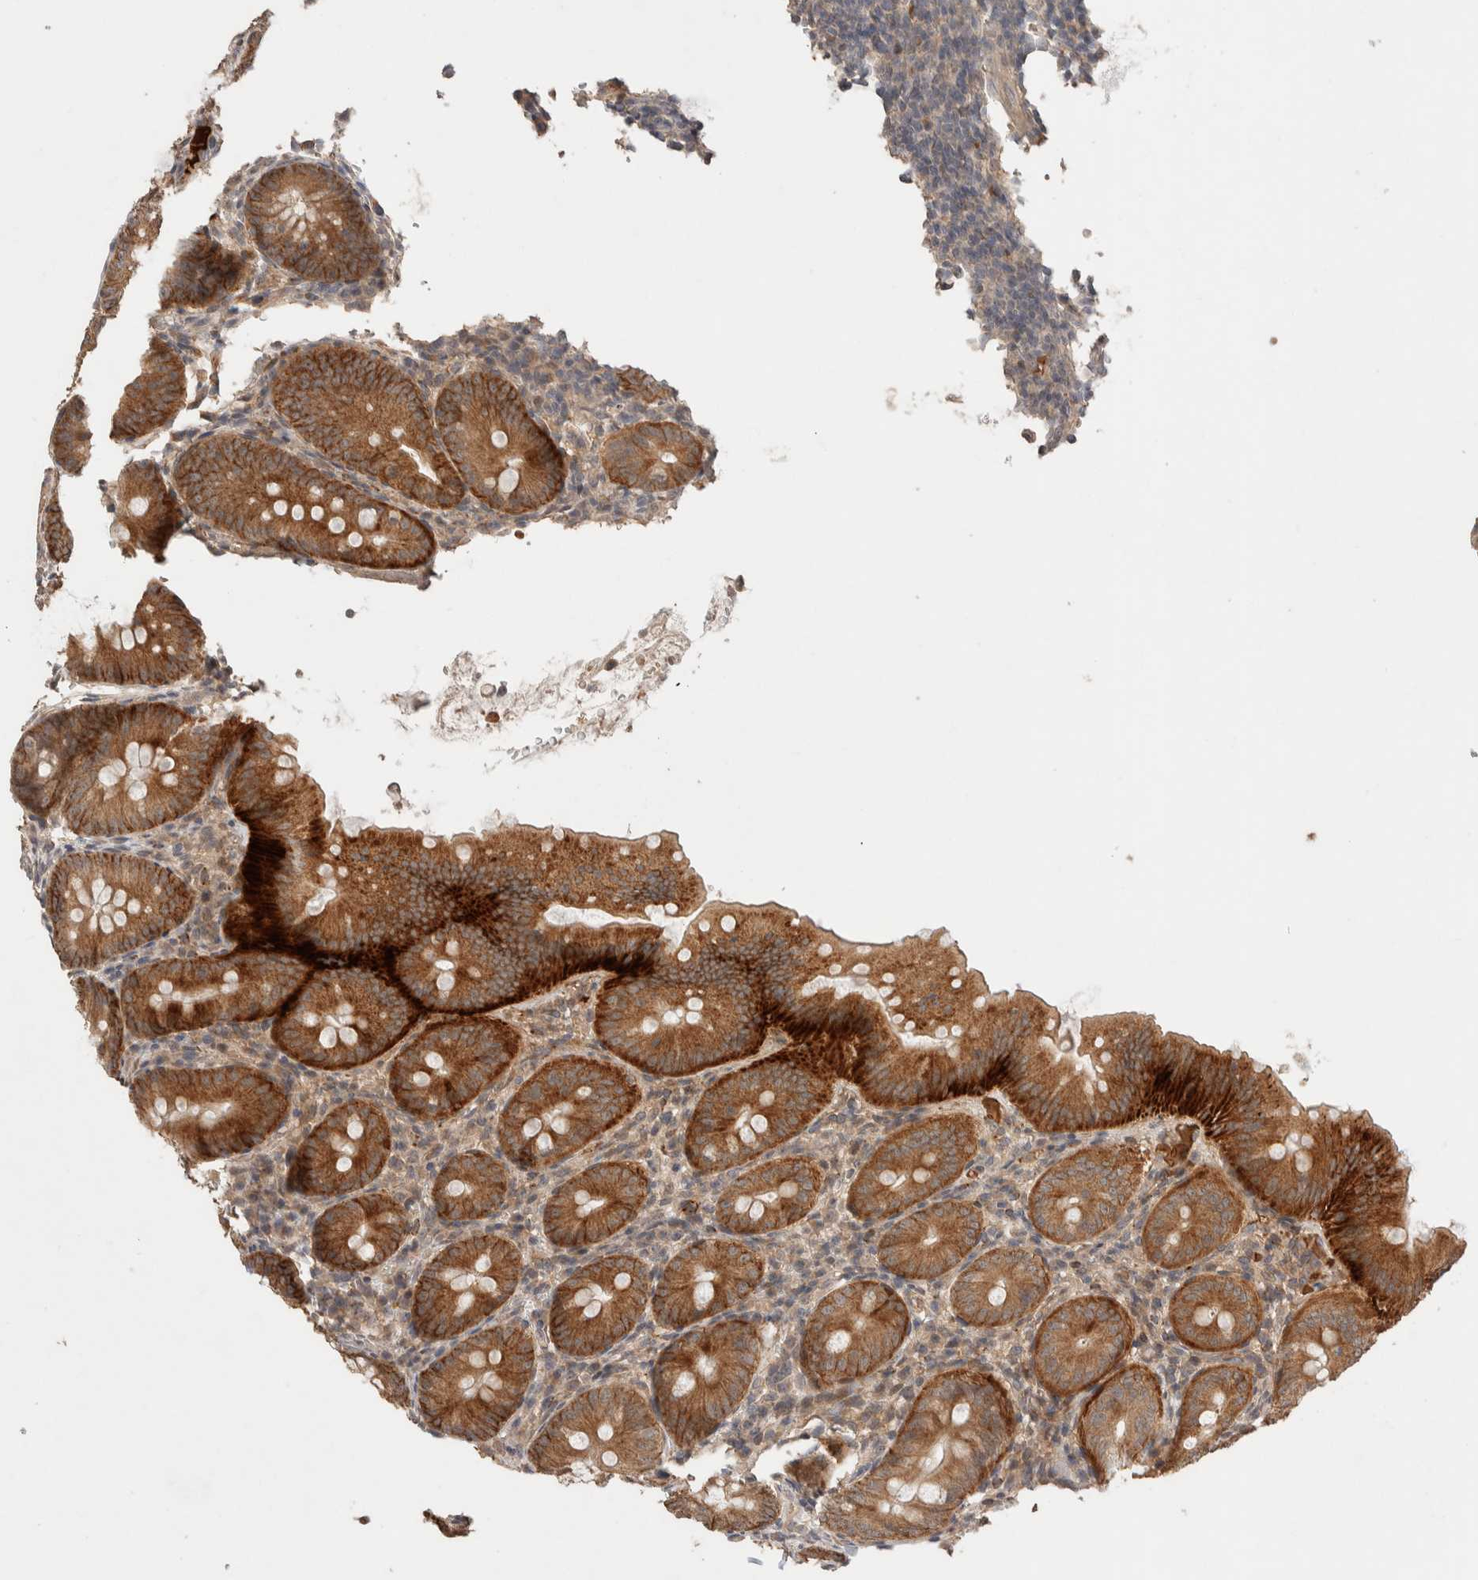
{"staining": {"intensity": "strong", "quantity": ">75%", "location": "cytoplasmic/membranous"}, "tissue": "appendix", "cell_type": "Glandular cells", "image_type": "normal", "snomed": [{"axis": "morphology", "description": "Normal tissue, NOS"}, {"axis": "topography", "description": "Appendix"}], "caption": "Brown immunohistochemical staining in normal appendix shows strong cytoplasmic/membranous positivity in approximately >75% of glandular cells.", "gene": "CASK", "patient": {"sex": "male", "age": 1}}